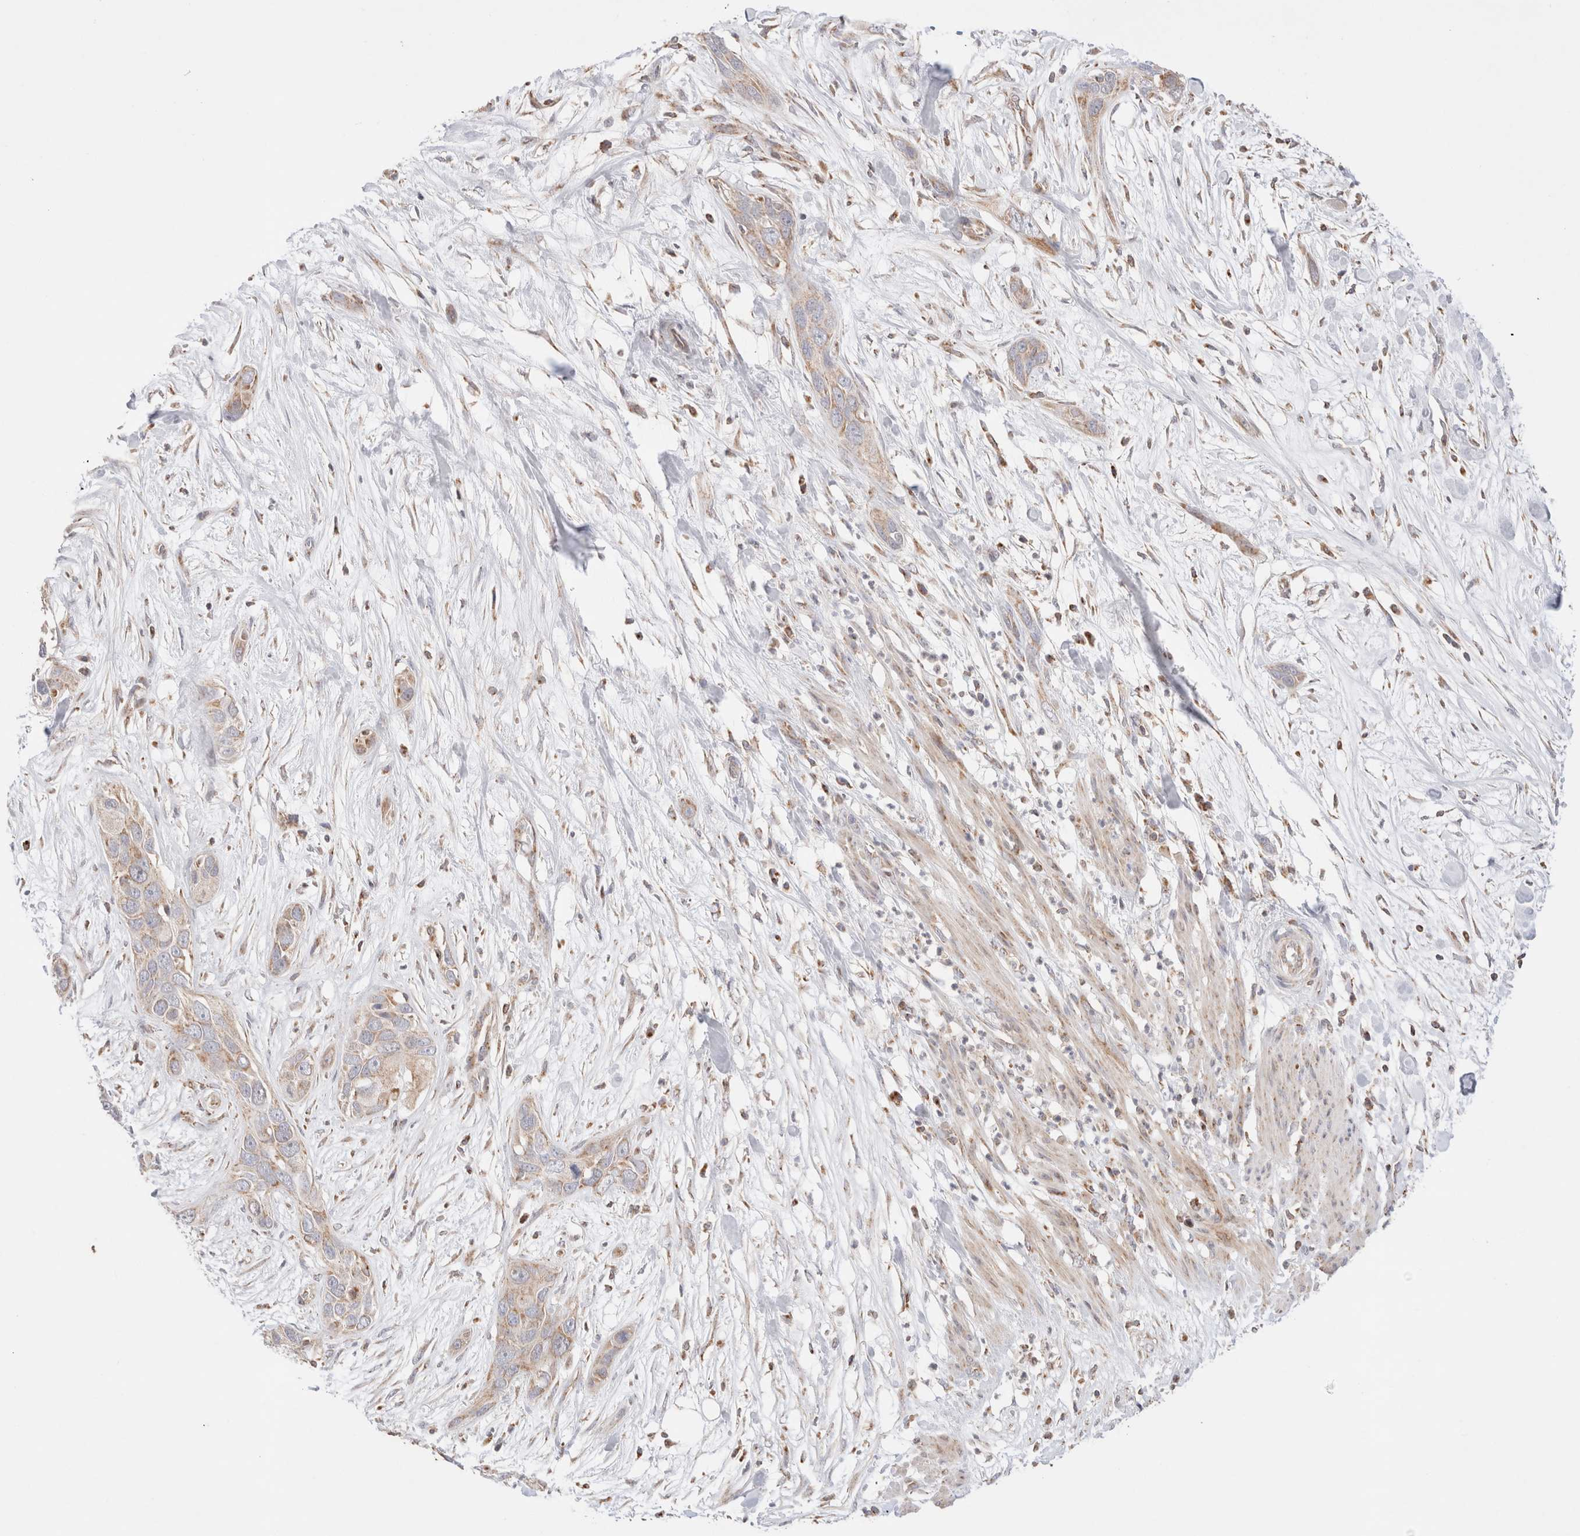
{"staining": {"intensity": "weak", "quantity": "<25%", "location": "cytoplasmic/membranous"}, "tissue": "pancreatic cancer", "cell_type": "Tumor cells", "image_type": "cancer", "snomed": [{"axis": "morphology", "description": "Adenocarcinoma, NOS"}, {"axis": "topography", "description": "Pancreas"}], "caption": "Tumor cells are negative for protein expression in human pancreatic cancer (adenocarcinoma).", "gene": "TMPPE", "patient": {"sex": "female", "age": 60}}